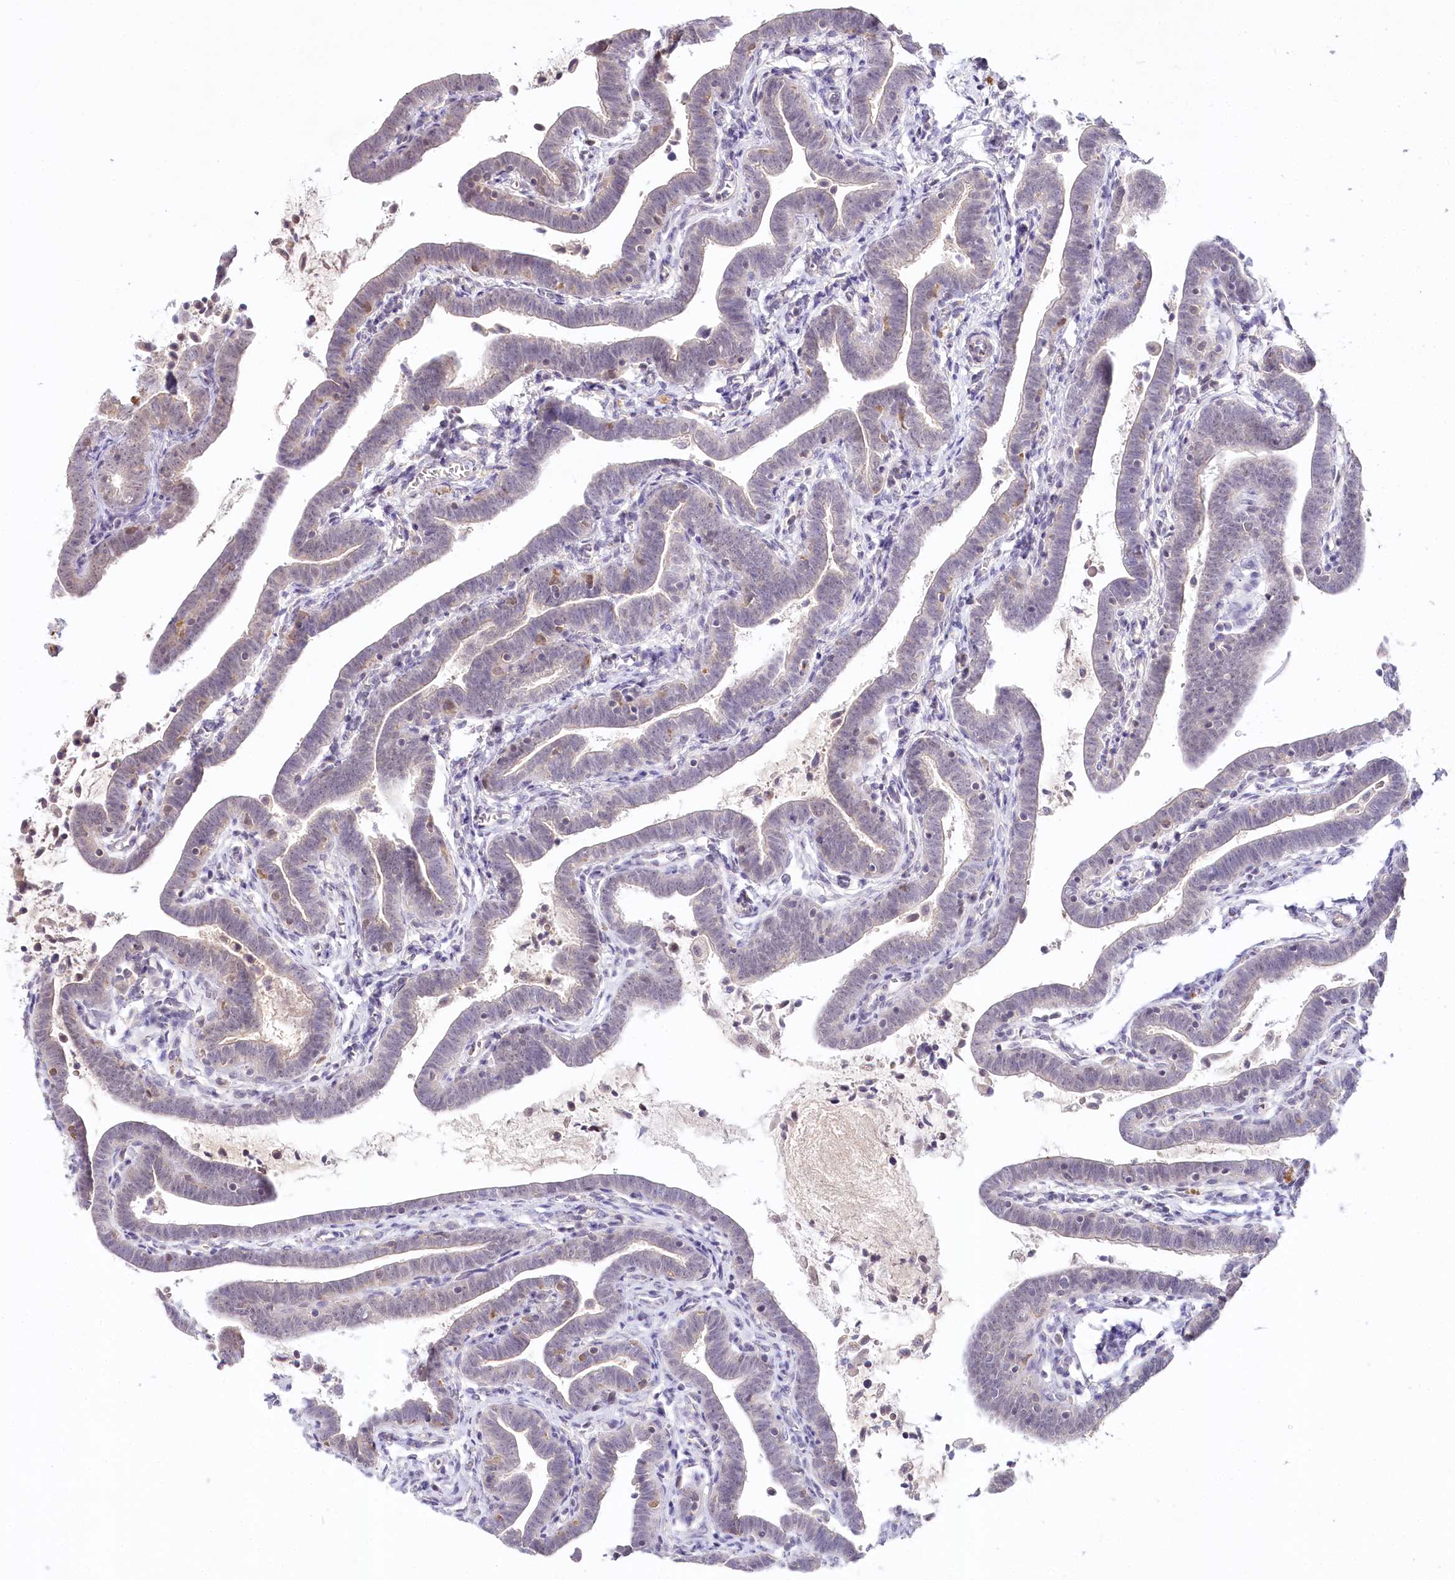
{"staining": {"intensity": "moderate", "quantity": "25%-75%", "location": "cytoplasmic/membranous,nuclear"}, "tissue": "fallopian tube", "cell_type": "Glandular cells", "image_type": "normal", "snomed": [{"axis": "morphology", "description": "Normal tissue, NOS"}, {"axis": "topography", "description": "Fallopian tube"}], "caption": "Immunohistochemical staining of benign fallopian tube displays moderate cytoplasmic/membranous,nuclear protein positivity in about 25%-75% of glandular cells.", "gene": "AMTN", "patient": {"sex": "female", "age": 36}}